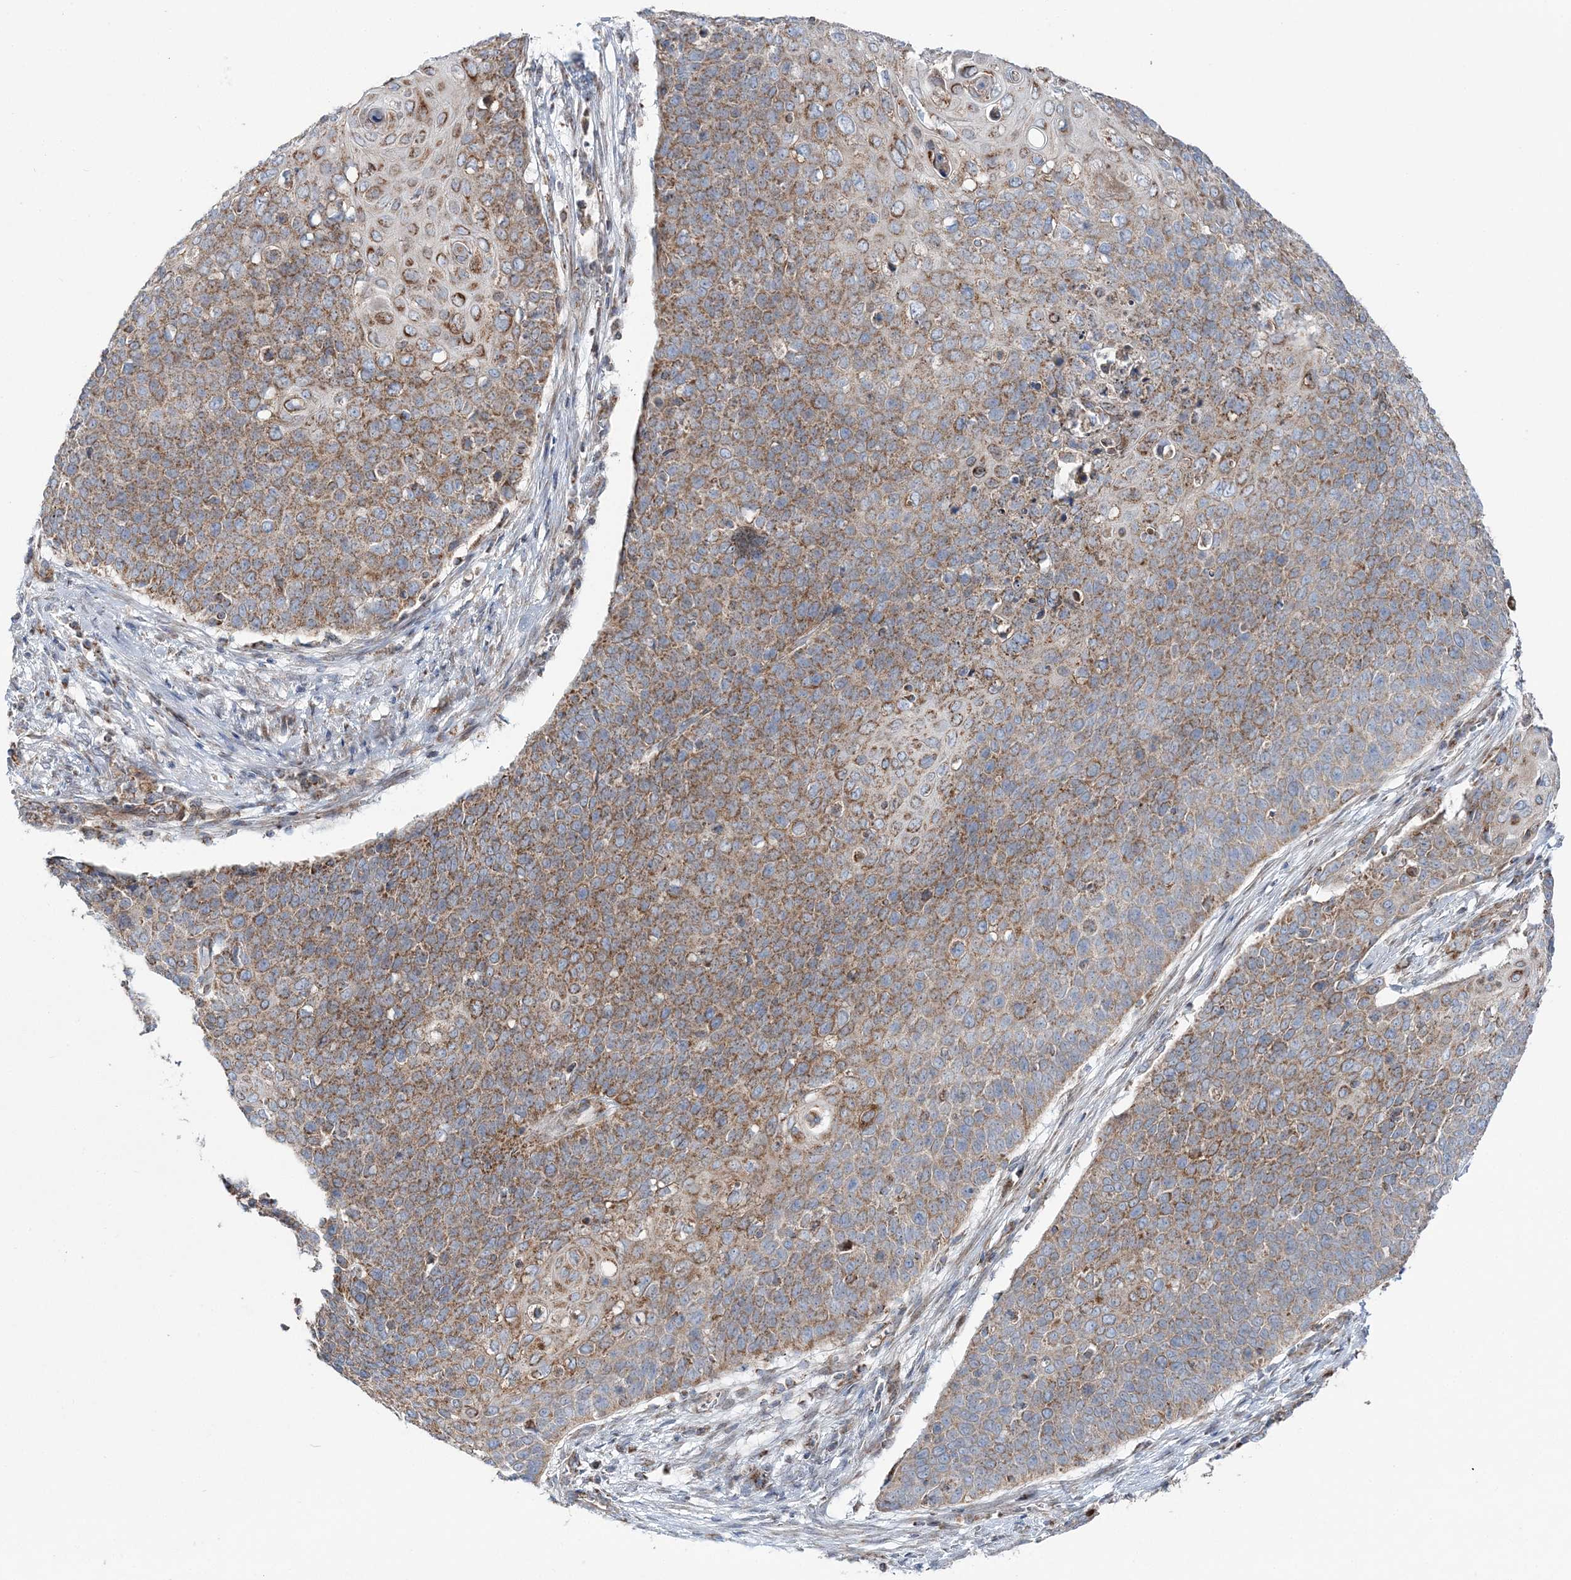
{"staining": {"intensity": "moderate", "quantity": ">75%", "location": "cytoplasmic/membranous"}, "tissue": "cervical cancer", "cell_type": "Tumor cells", "image_type": "cancer", "snomed": [{"axis": "morphology", "description": "Squamous cell carcinoma, NOS"}, {"axis": "topography", "description": "Cervix"}], "caption": "Approximately >75% of tumor cells in cervical cancer (squamous cell carcinoma) demonstrate moderate cytoplasmic/membranous protein expression as visualized by brown immunohistochemical staining.", "gene": "OPA1", "patient": {"sex": "female", "age": 39}}